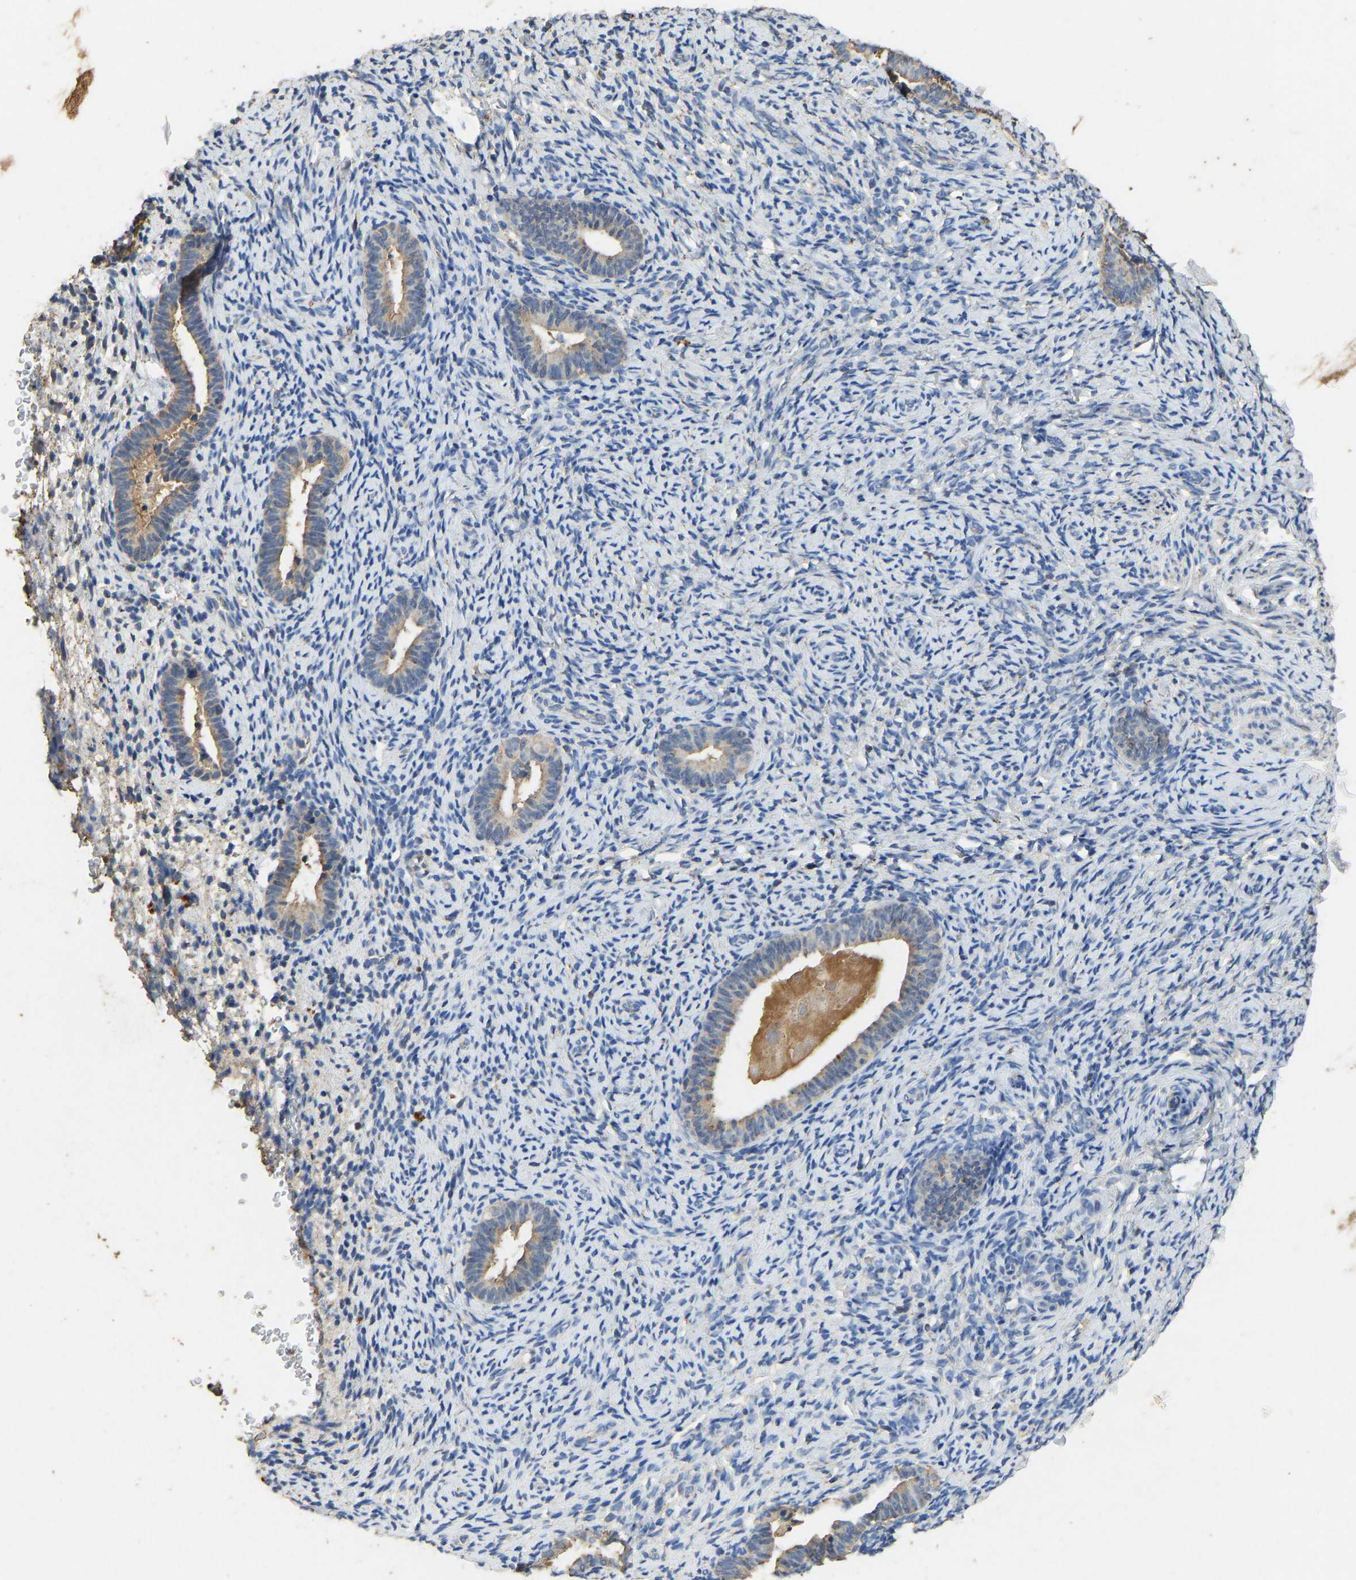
{"staining": {"intensity": "weak", "quantity": "<25%", "location": "cytoplasmic/membranous"}, "tissue": "endometrium", "cell_type": "Cells in endometrial stroma", "image_type": "normal", "snomed": [{"axis": "morphology", "description": "Normal tissue, NOS"}, {"axis": "topography", "description": "Endometrium"}], "caption": "Histopathology image shows no significant protein expression in cells in endometrial stroma of normal endometrium.", "gene": "CIDEC", "patient": {"sex": "female", "age": 51}}